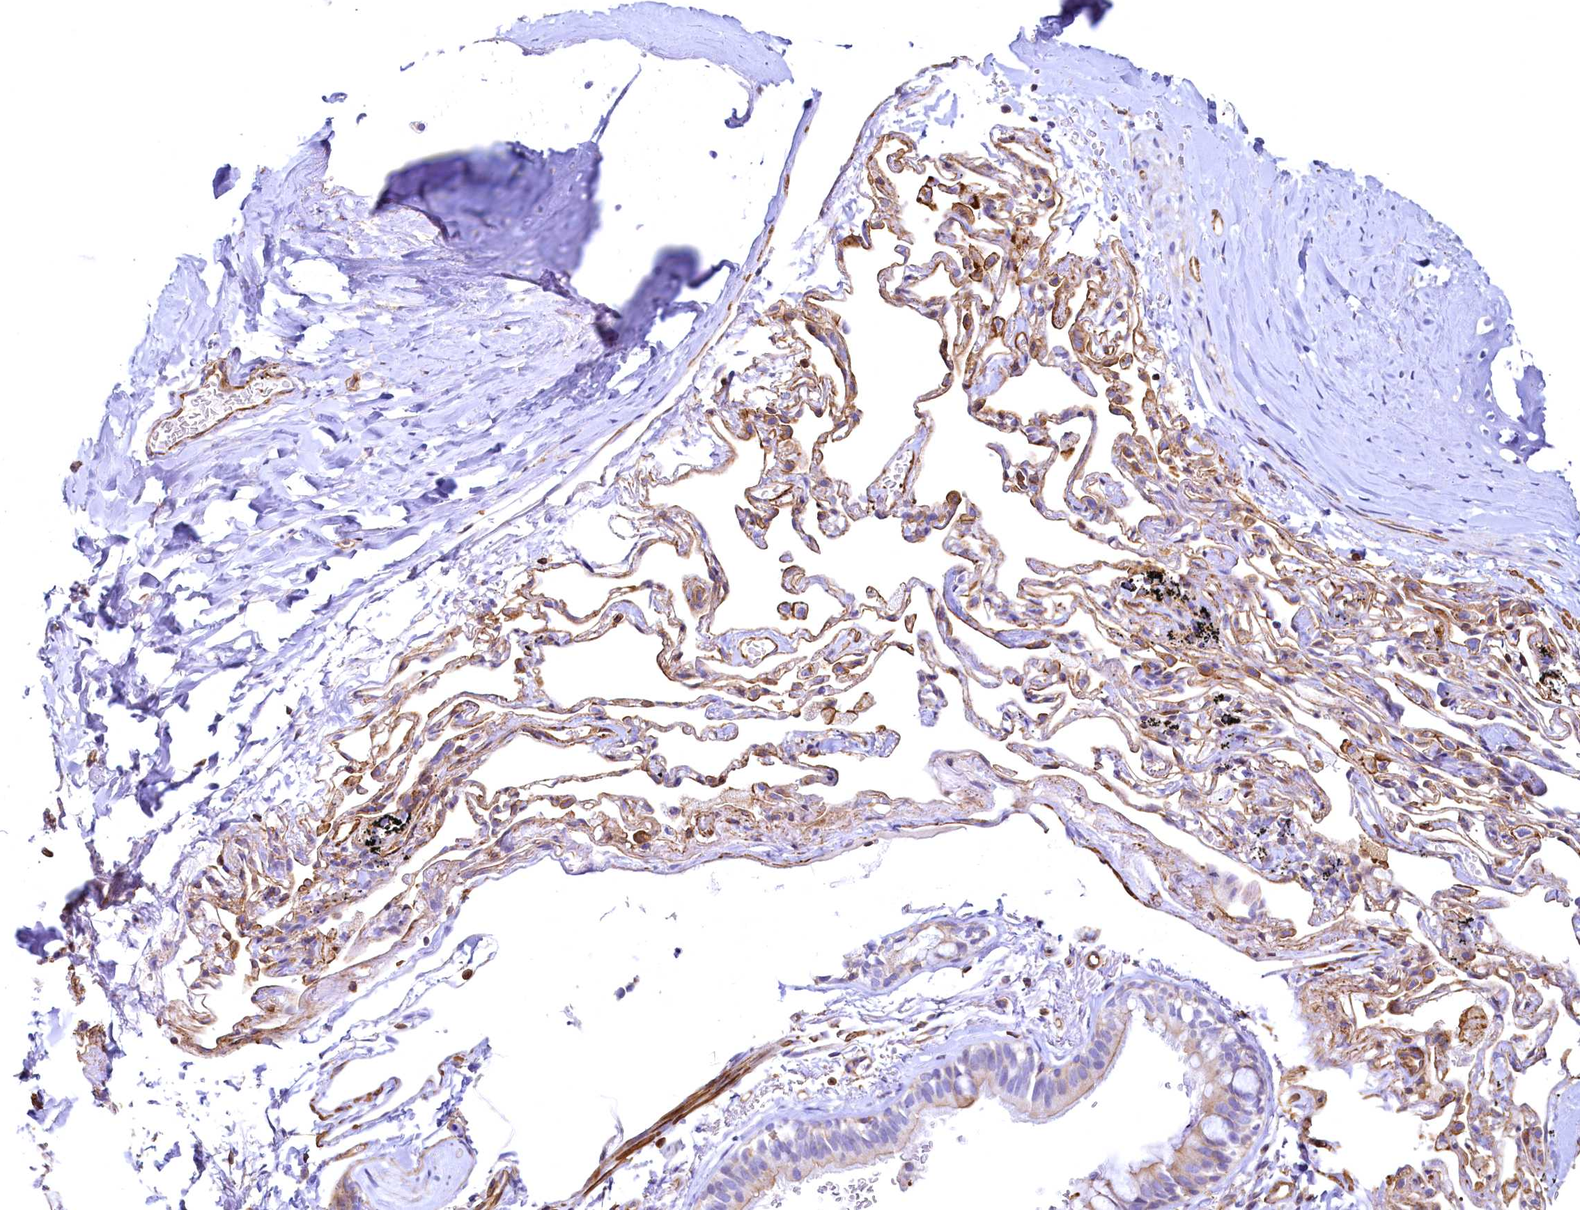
{"staining": {"intensity": "negative", "quantity": "none", "location": "none"}, "tissue": "adipose tissue", "cell_type": "Adipocytes", "image_type": "normal", "snomed": [{"axis": "morphology", "description": "Normal tissue, NOS"}, {"axis": "topography", "description": "Lymph node"}, {"axis": "topography", "description": "Bronchus"}], "caption": "Image shows no significant protein staining in adipocytes of unremarkable adipose tissue. (Brightfield microscopy of DAB immunohistochemistry at high magnification).", "gene": "THBS1", "patient": {"sex": "male", "age": 63}}